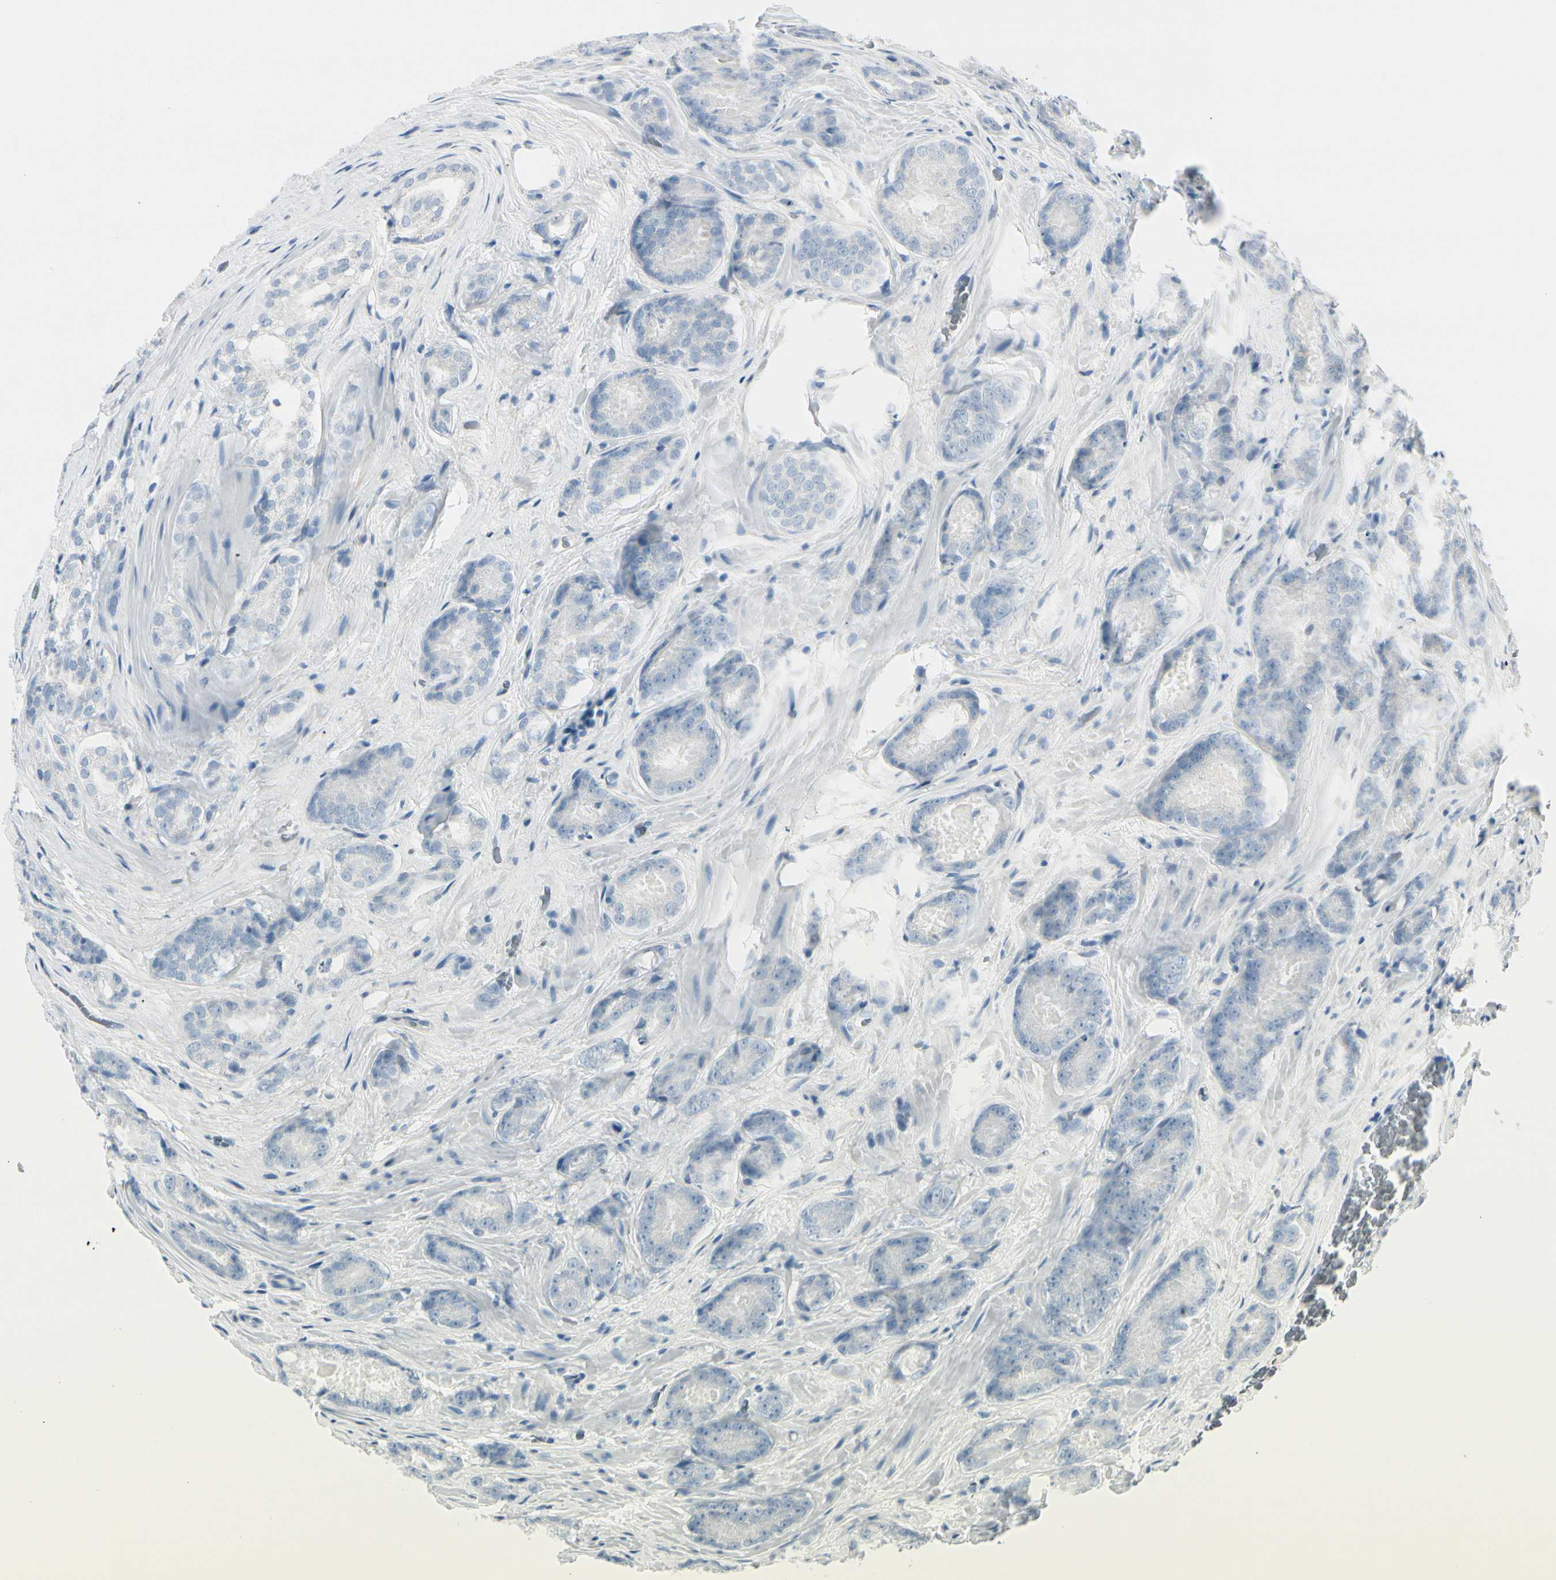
{"staining": {"intensity": "negative", "quantity": "none", "location": "none"}, "tissue": "prostate cancer", "cell_type": "Tumor cells", "image_type": "cancer", "snomed": [{"axis": "morphology", "description": "Adenocarcinoma, High grade"}, {"axis": "topography", "description": "Prostate"}], "caption": "High power microscopy photomicrograph of an immunohistochemistry image of prostate cancer, revealing no significant expression in tumor cells. The staining is performed using DAB (3,3'-diaminobenzidine) brown chromogen with nuclei counter-stained in using hematoxylin.", "gene": "CDHR5", "patient": {"sex": "male", "age": 64}}